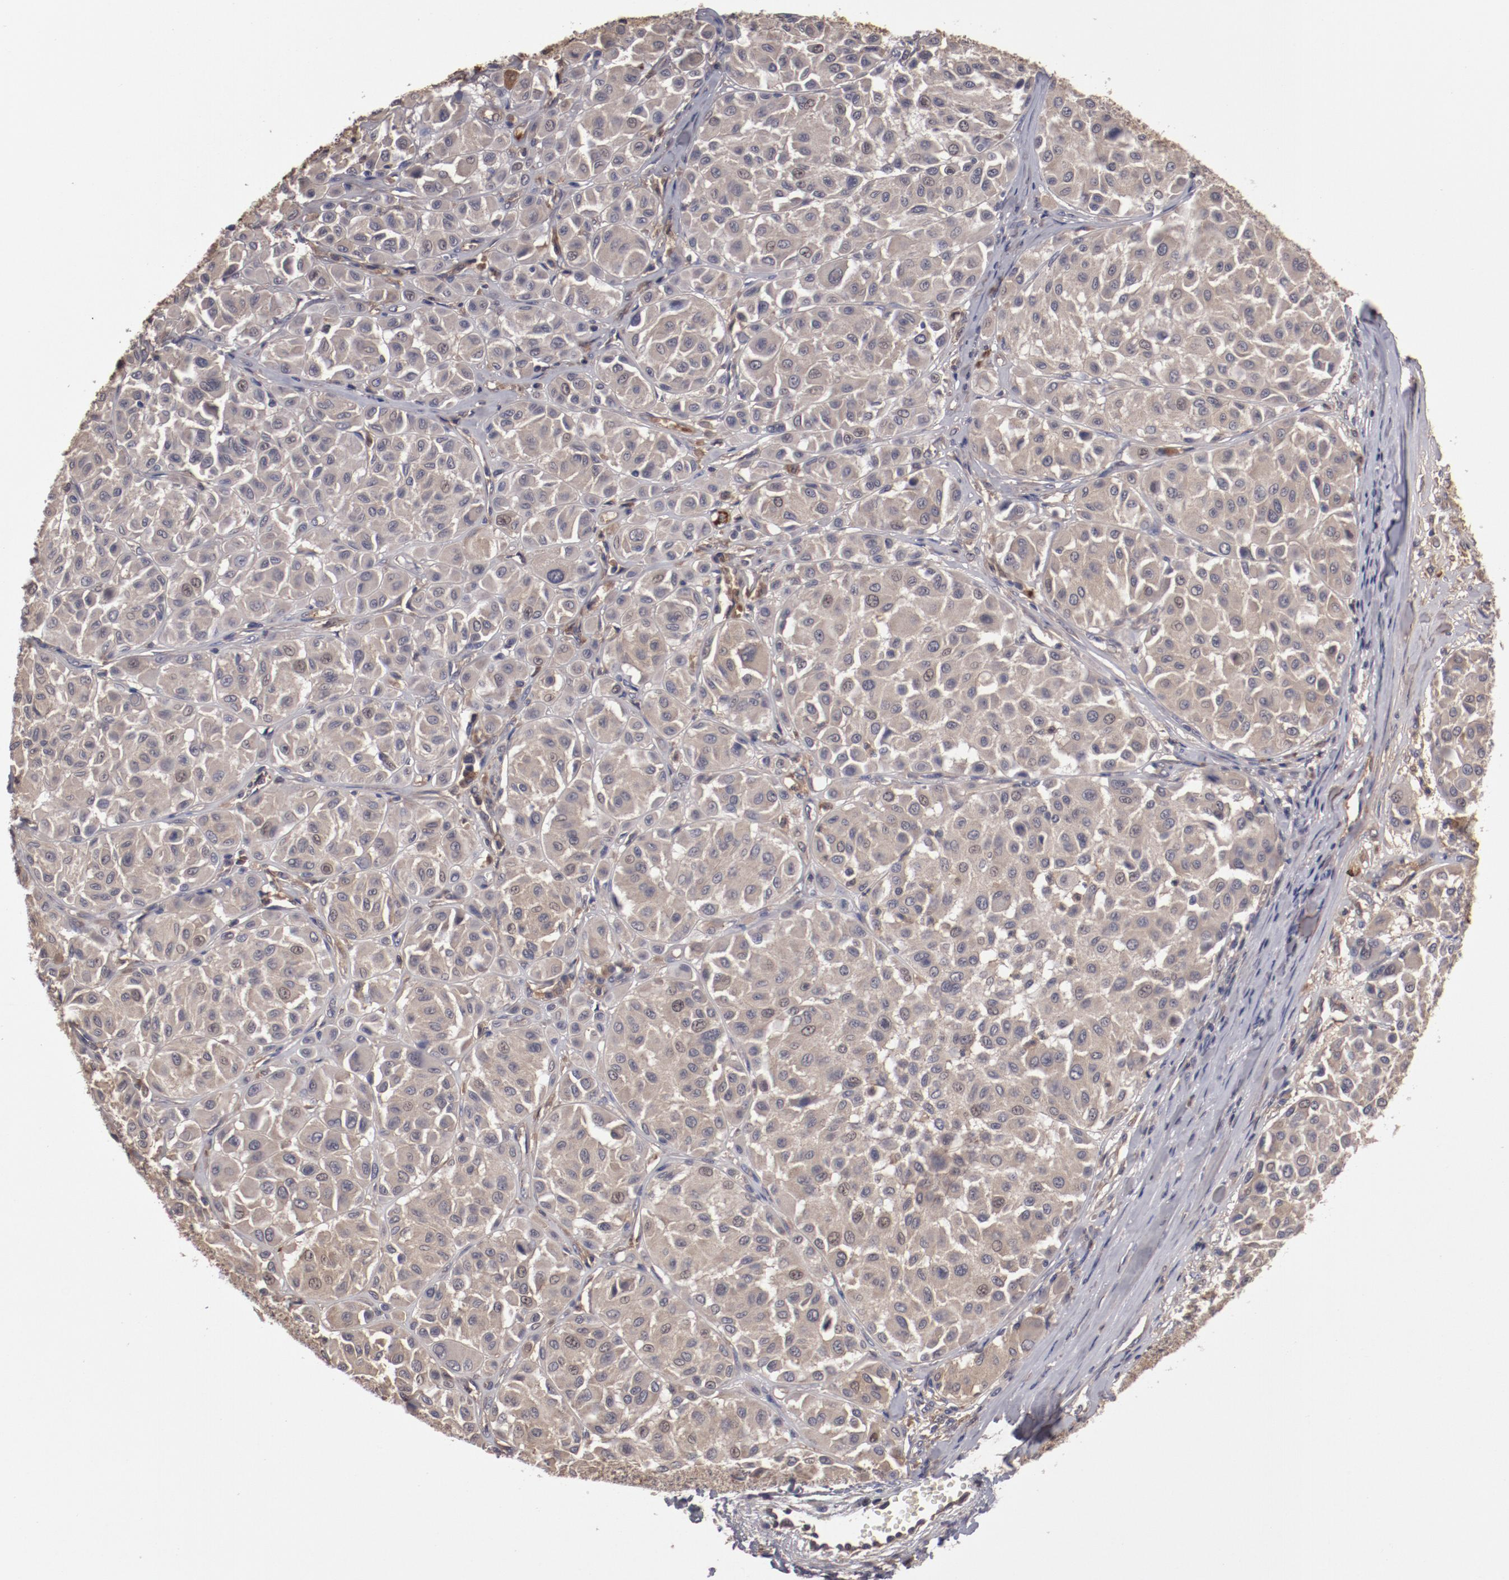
{"staining": {"intensity": "weak", "quantity": "<25%", "location": "cytoplasmic/membranous"}, "tissue": "melanoma", "cell_type": "Tumor cells", "image_type": "cancer", "snomed": [{"axis": "morphology", "description": "Malignant melanoma, Metastatic site"}, {"axis": "topography", "description": "Soft tissue"}], "caption": "DAB immunohistochemical staining of human malignant melanoma (metastatic site) exhibits no significant staining in tumor cells.", "gene": "CP", "patient": {"sex": "male", "age": 41}}